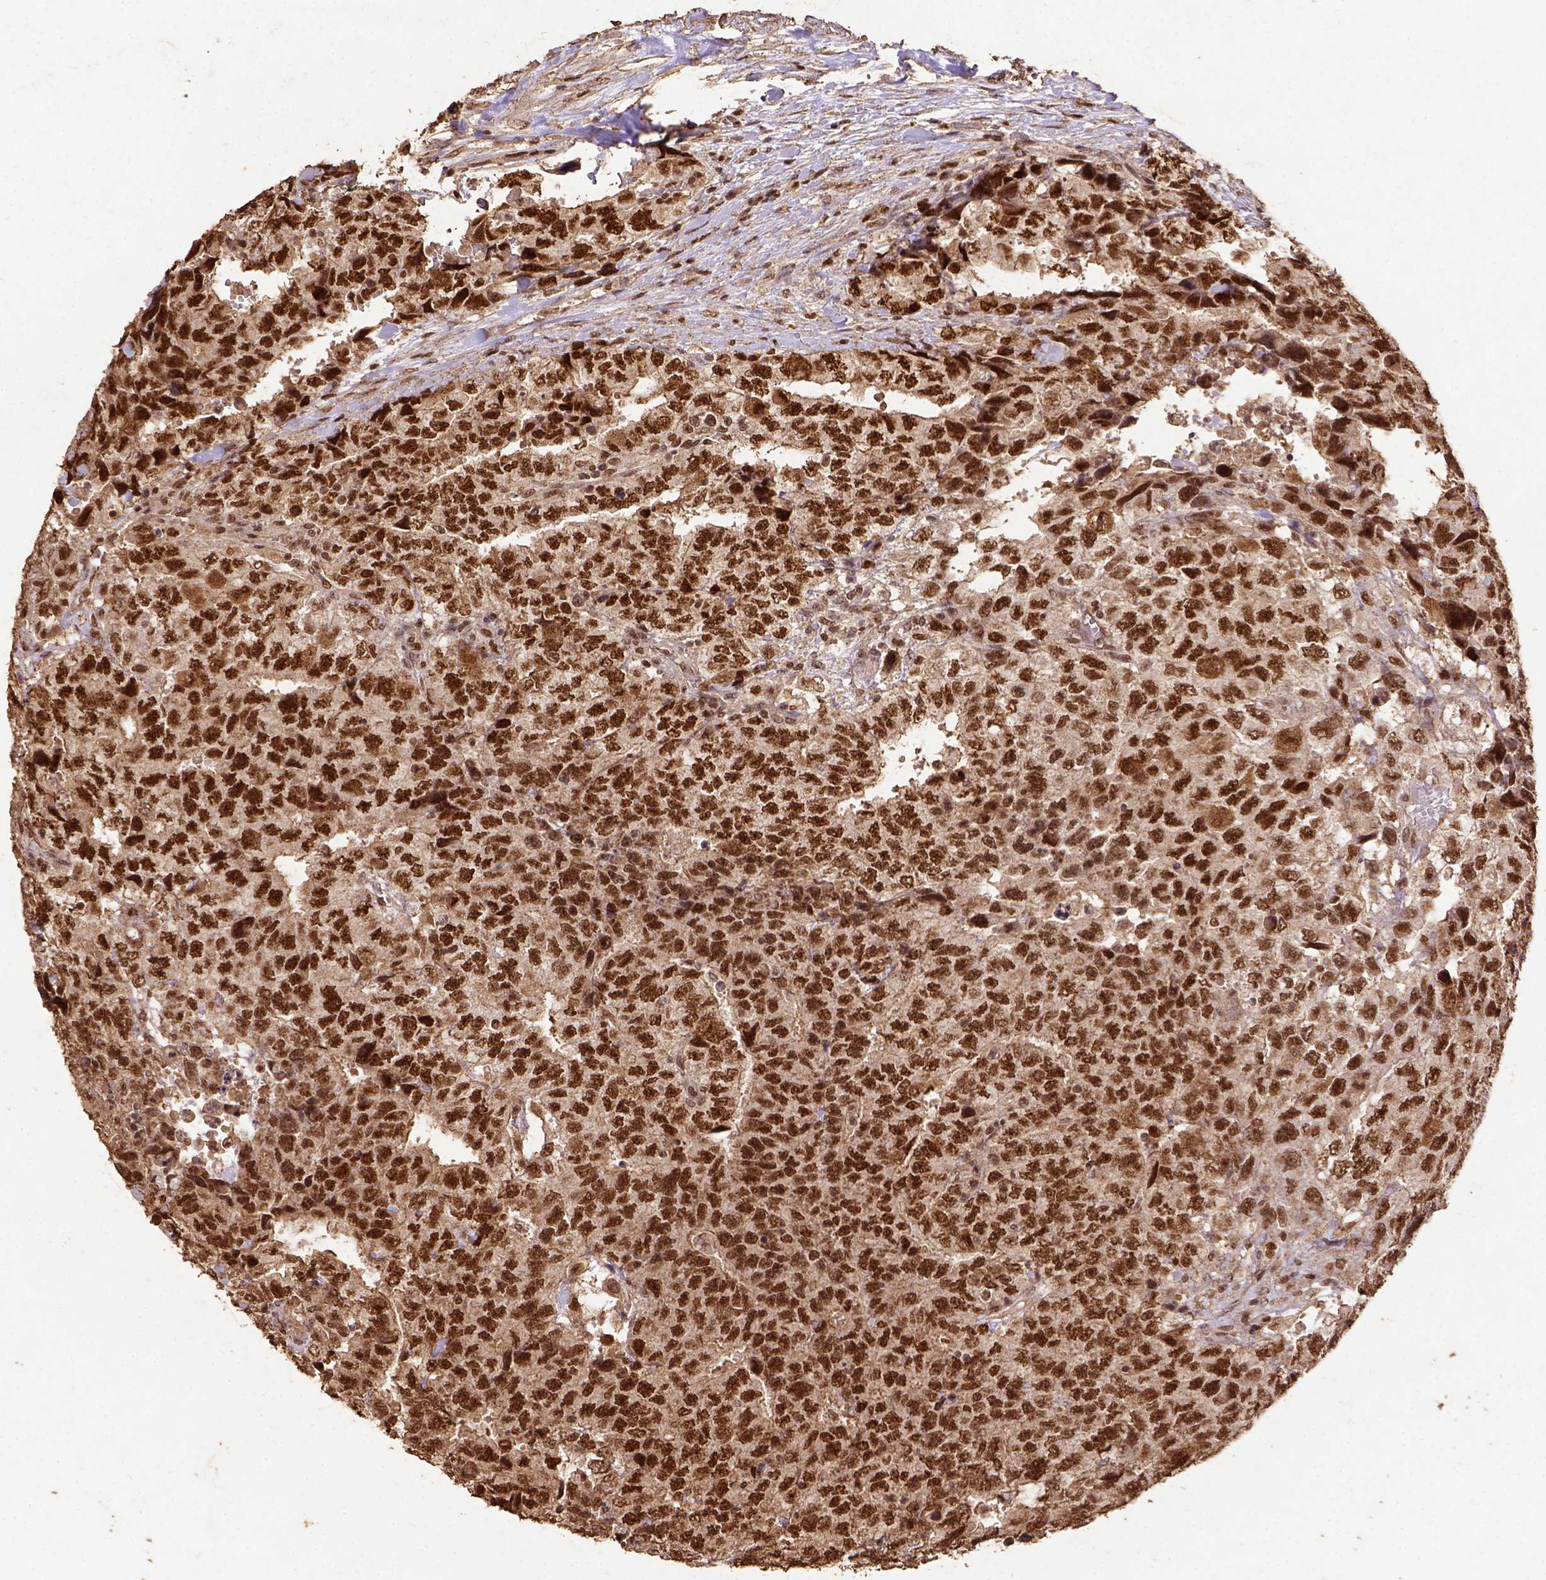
{"staining": {"intensity": "strong", "quantity": ">75%", "location": "nuclear"}, "tissue": "testis cancer", "cell_type": "Tumor cells", "image_type": "cancer", "snomed": [{"axis": "morphology", "description": "Carcinoma, Embryonal, NOS"}, {"axis": "topography", "description": "Testis"}], "caption": "Embryonal carcinoma (testis) tissue displays strong nuclear expression in about >75% of tumor cells, visualized by immunohistochemistry.", "gene": "NACC1", "patient": {"sex": "male", "age": 24}}